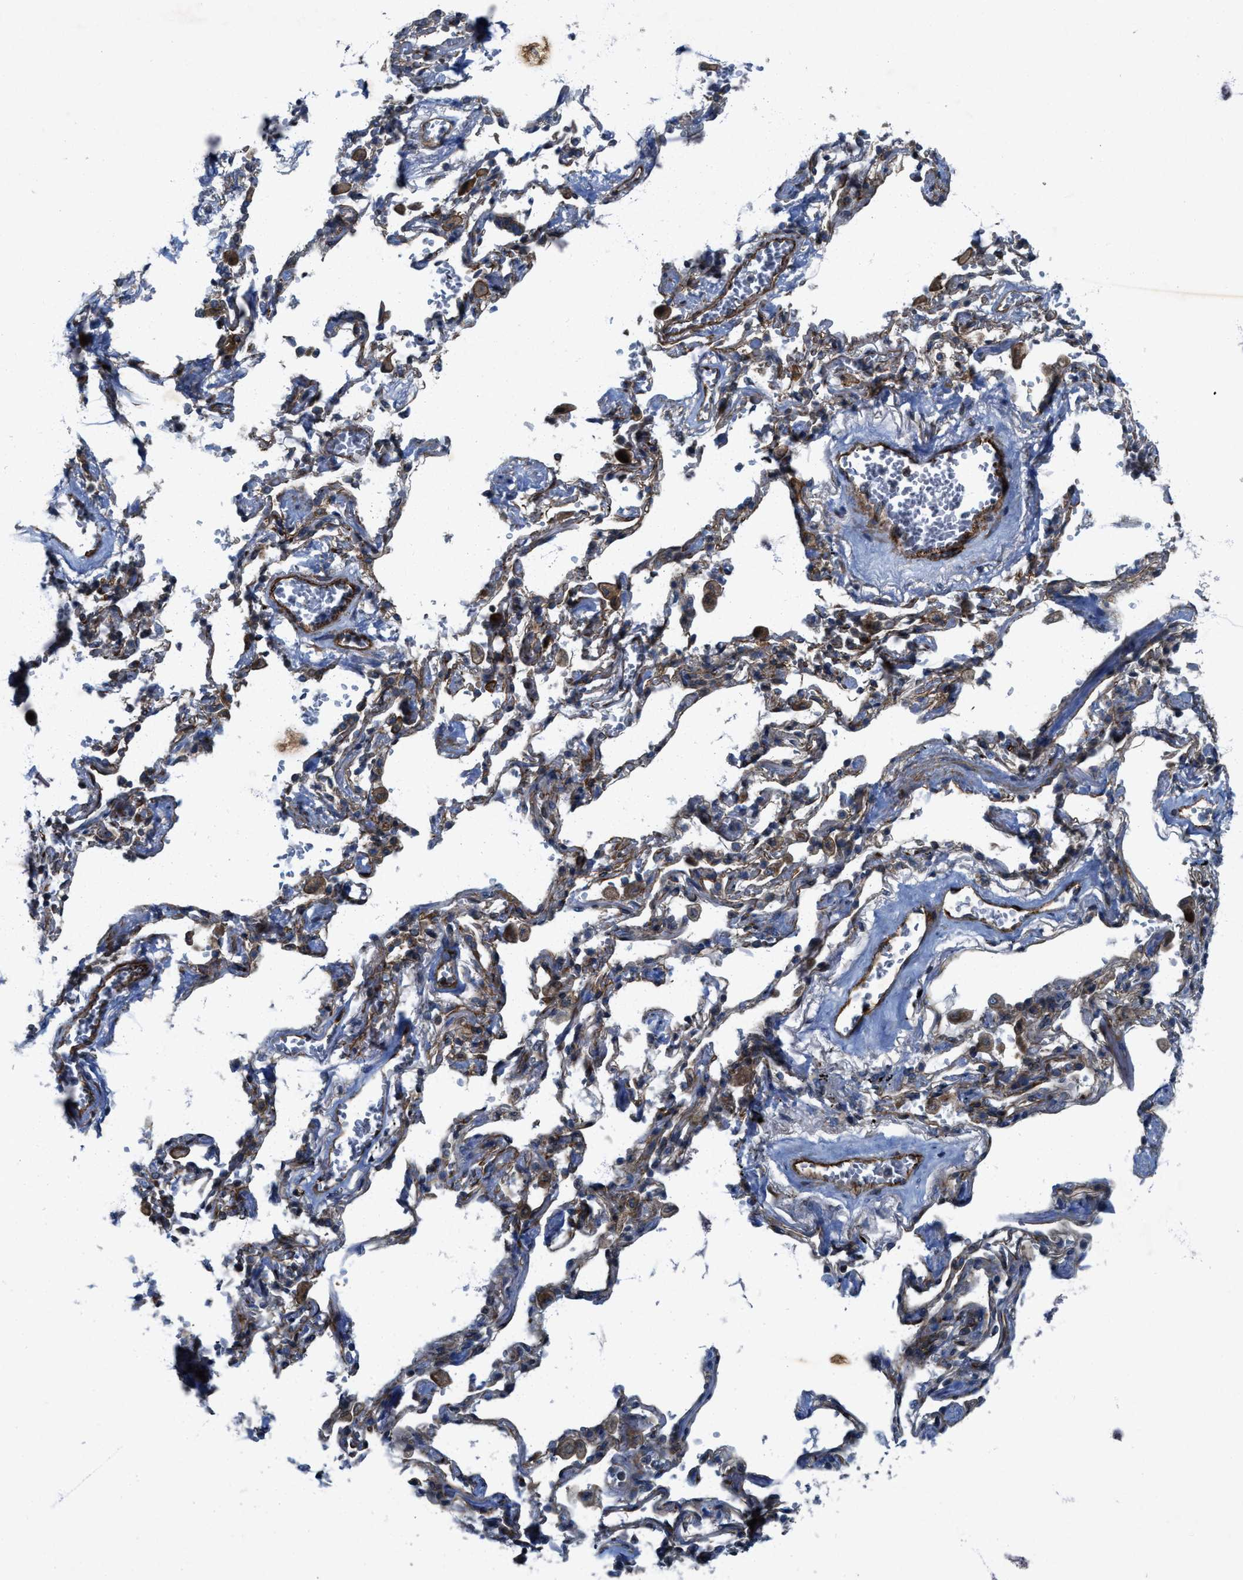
{"staining": {"intensity": "moderate", "quantity": "25%-75%", "location": "cytoplasmic/membranous"}, "tissue": "adipose tissue", "cell_type": "Adipocytes", "image_type": "normal", "snomed": [{"axis": "morphology", "description": "Normal tissue, NOS"}, {"axis": "topography", "description": "Cartilage tissue"}, {"axis": "topography", "description": "Lung"}], "caption": "Moderate cytoplasmic/membranous protein positivity is seen in about 25%-75% of adipocytes in adipose tissue.", "gene": "URGCP", "patient": {"sex": "female", "age": 77}}